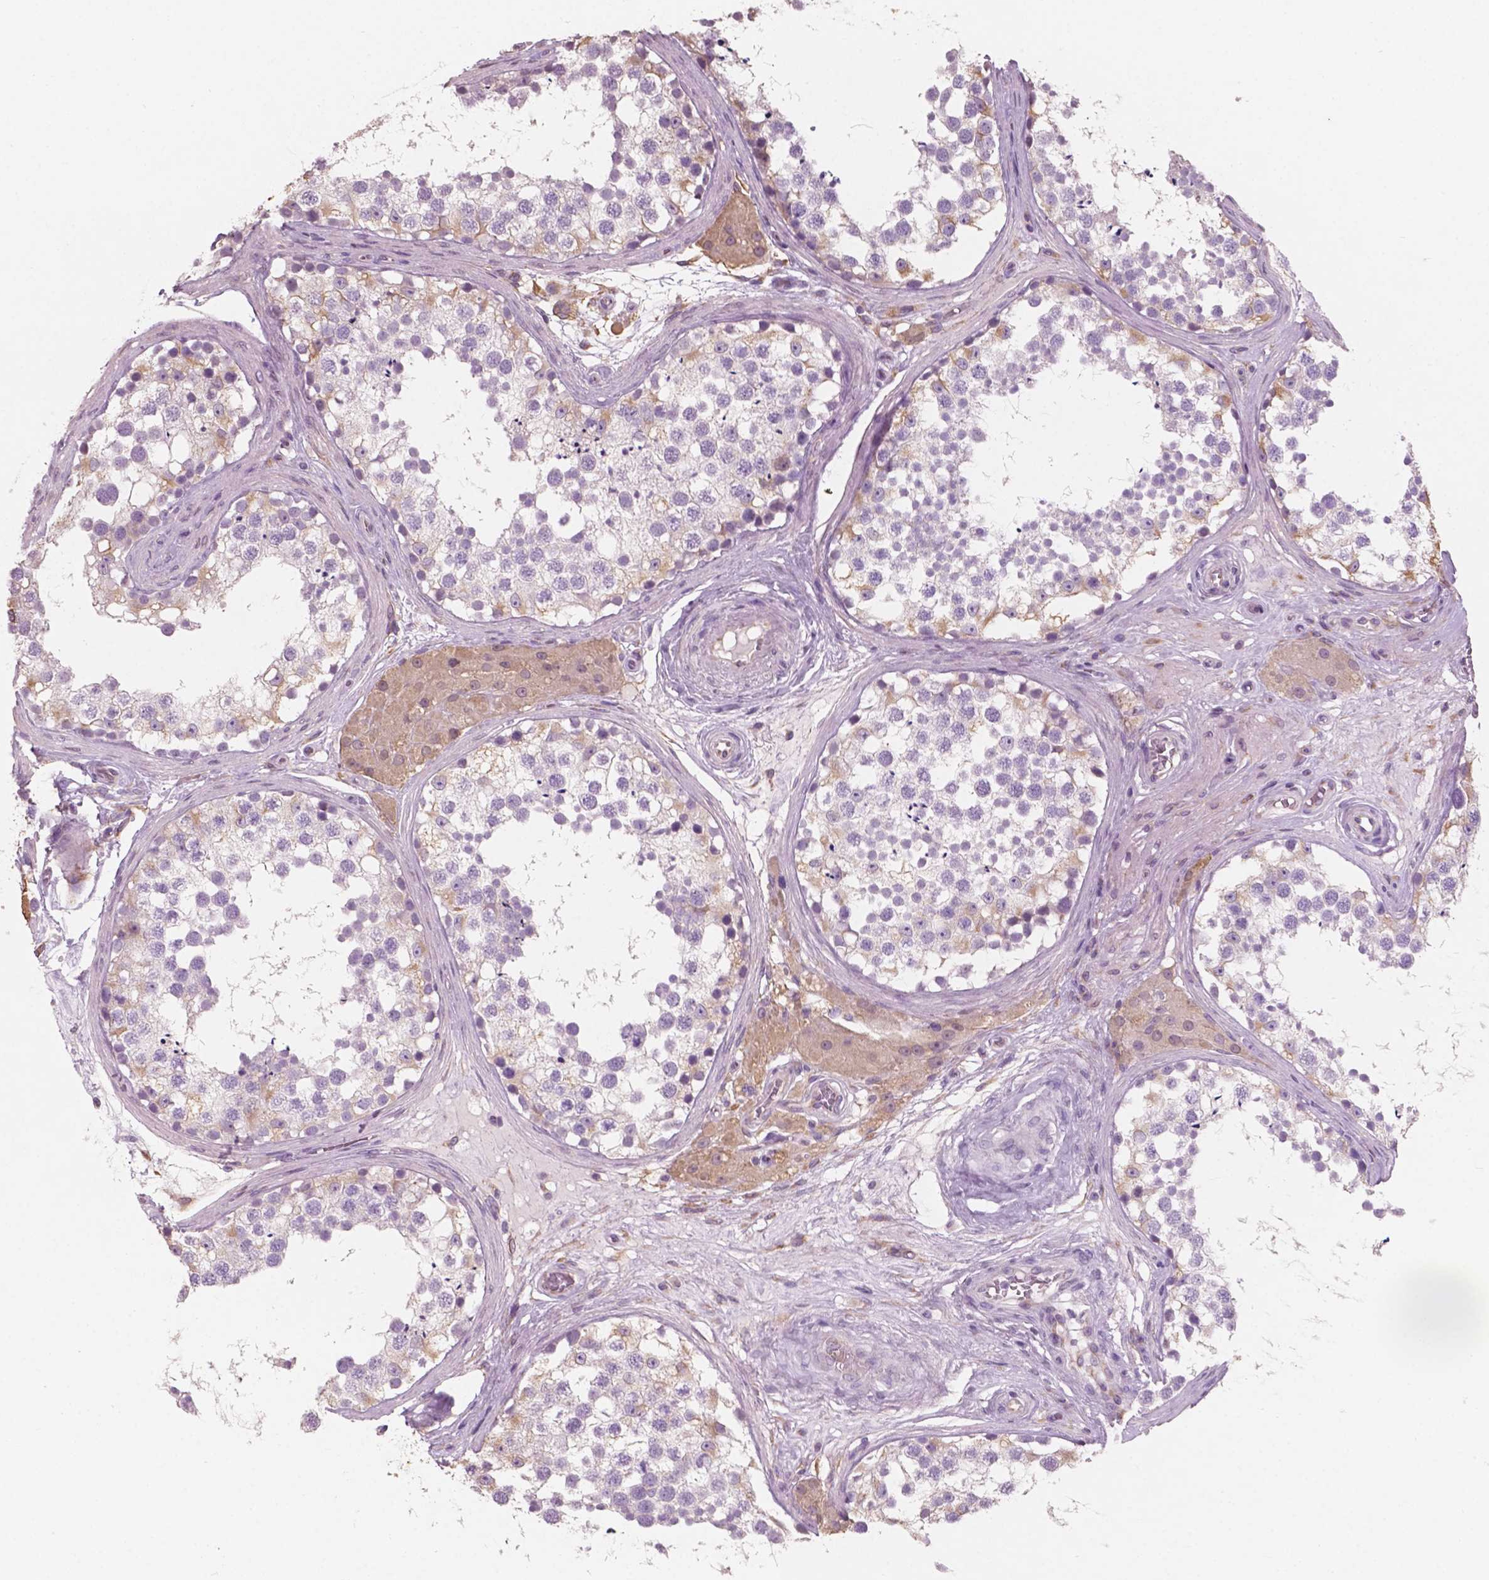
{"staining": {"intensity": "weak", "quantity": "<25%", "location": "cytoplasmic/membranous"}, "tissue": "testis", "cell_type": "Cells in seminiferous ducts", "image_type": "normal", "snomed": [{"axis": "morphology", "description": "Normal tissue, NOS"}, {"axis": "morphology", "description": "Seminoma, NOS"}, {"axis": "topography", "description": "Testis"}], "caption": "DAB immunohistochemical staining of normal testis reveals no significant staining in cells in seminiferous ducts.", "gene": "AWAT1", "patient": {"sex": "male", "age": 65}}